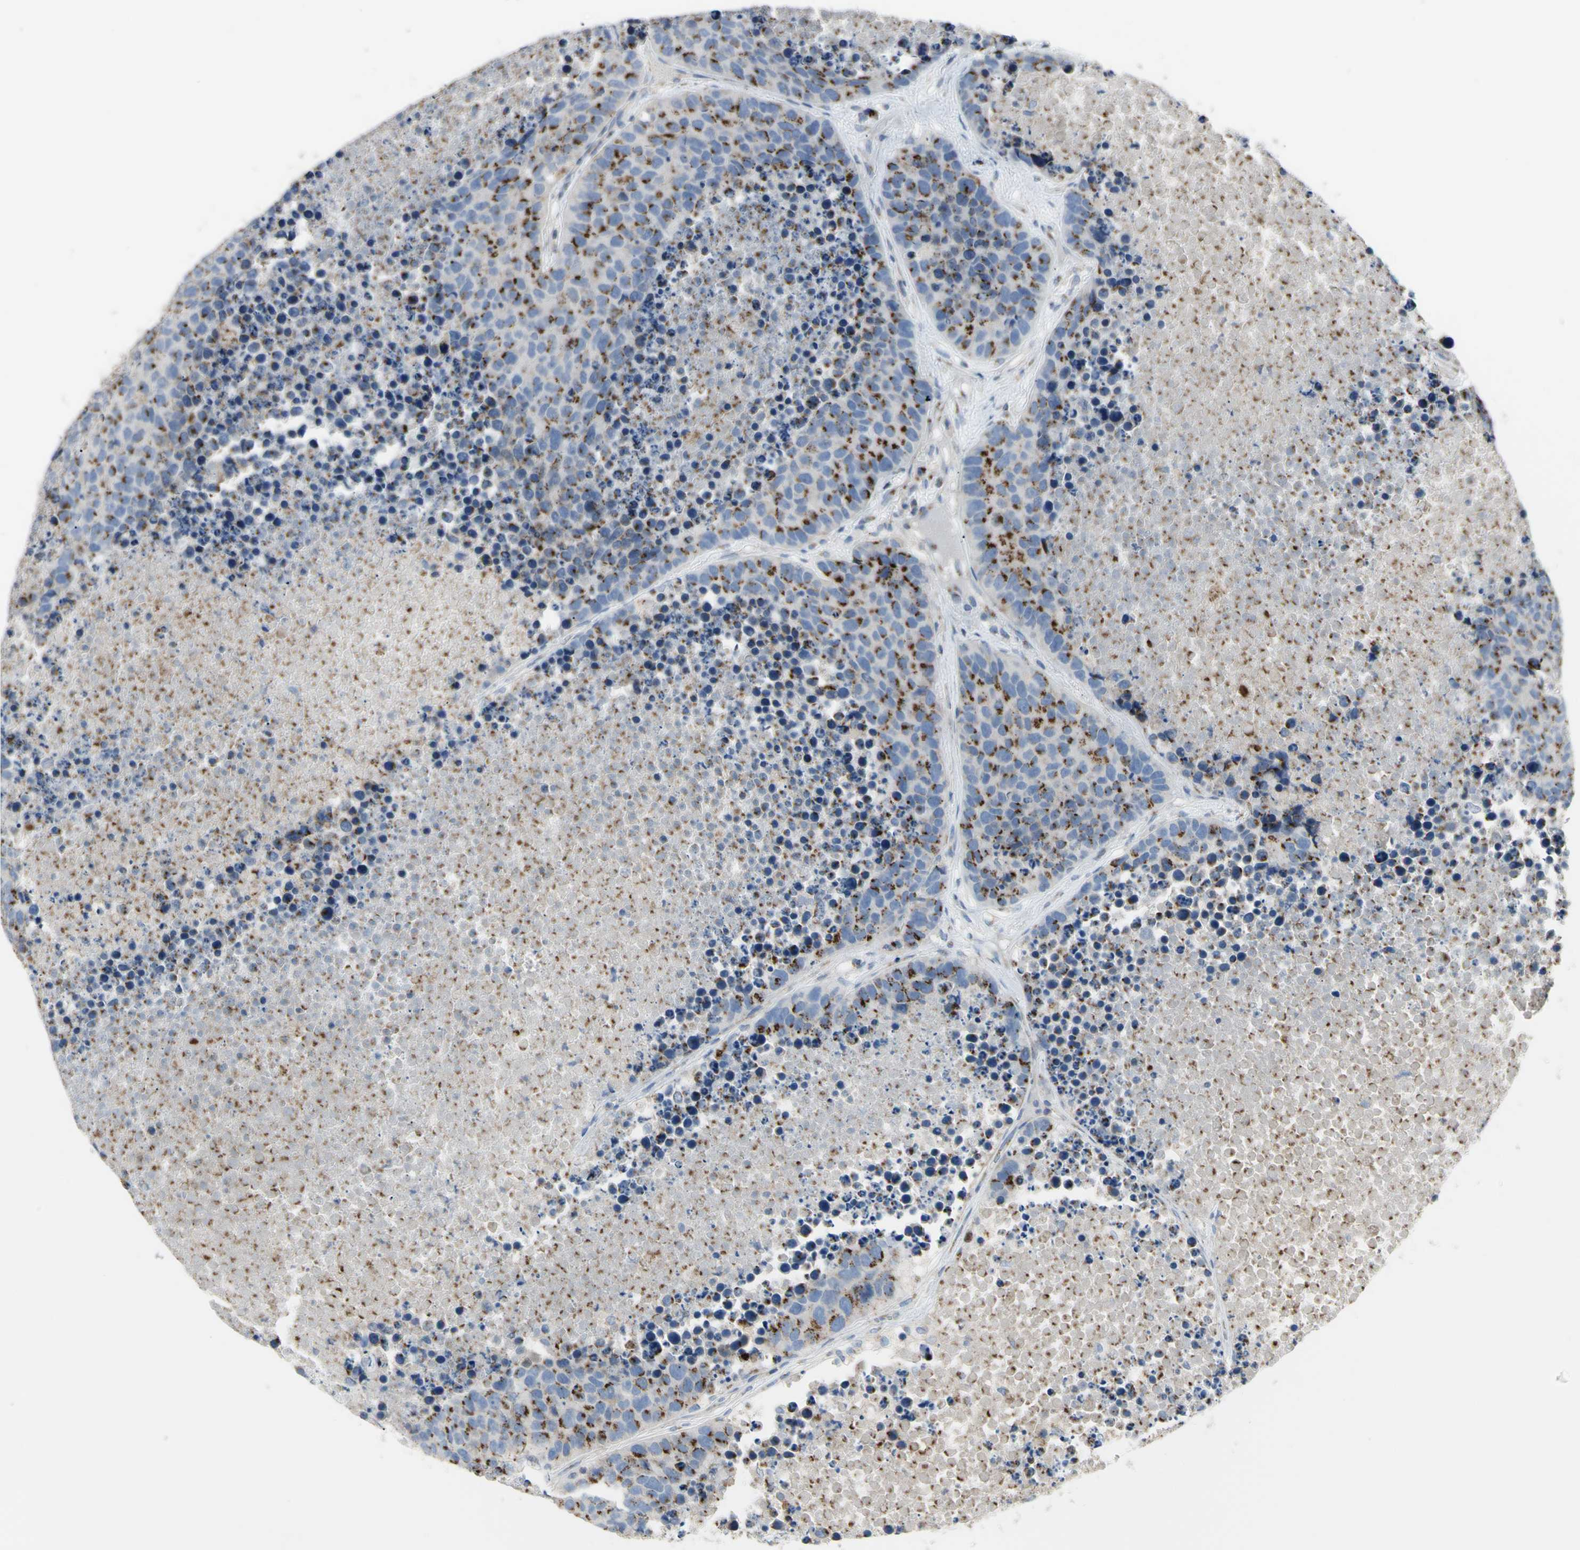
{"staining": {"intensity": "moderate", "quantity": ">75%", "location": "cytoplasmic/membranous"}, "tissue": "carcinoid", "cell_type": "Tumor cells", "image_type": "cancer", "snomed": [{"axis": "morphology", "description": "Carcinoid, malignant, NOS"}, {"axis": "topography", "description": "Lung"}], "caption": "Tumor cells reveal medium levels of moderate cytoplasmic/membranous positivity in approximately >75% of cells in human carcinoid.", "gene": "B4GALT3", "patient": {"sex": "male", "age": 60}}